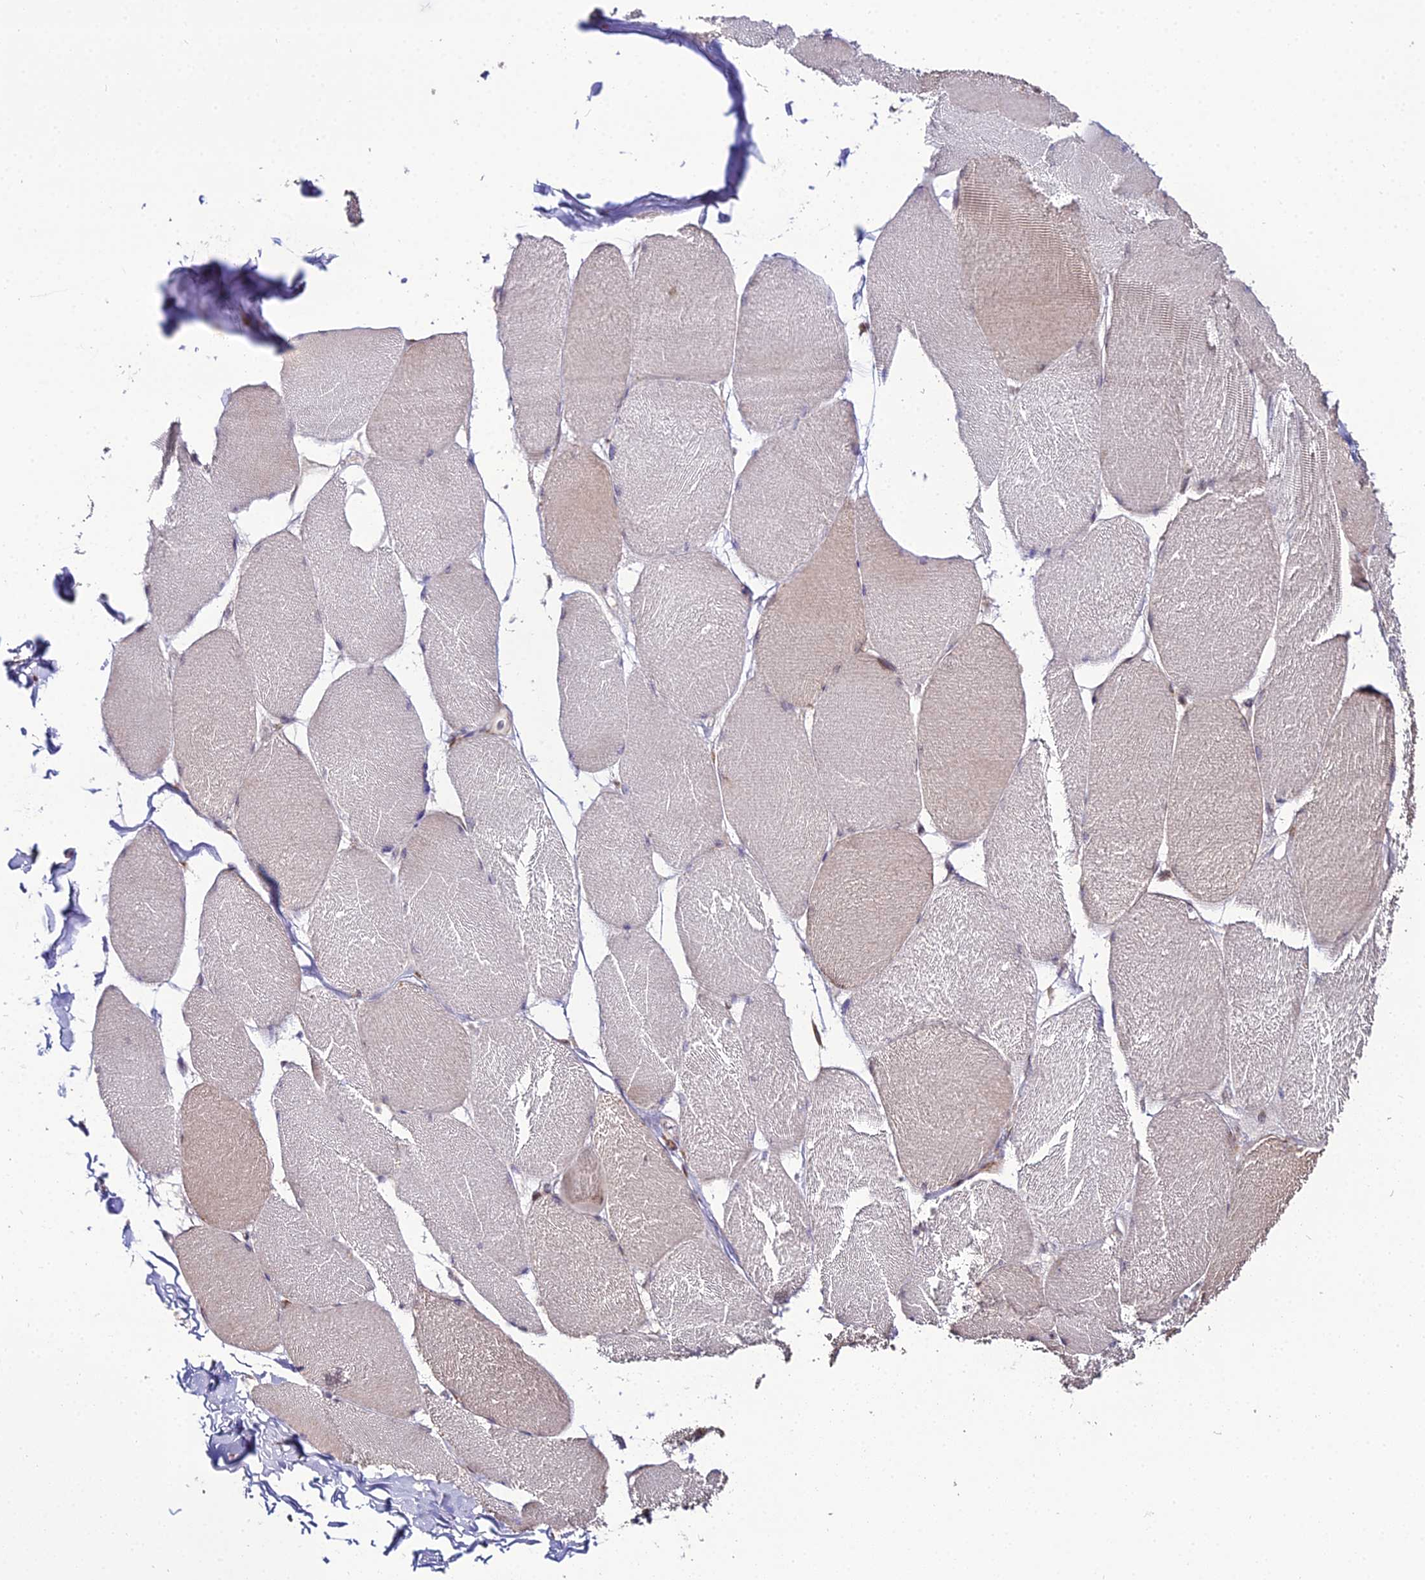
{"staining": {"intensity": "weak", "quantity": "25%-75%", "location": "cytoplasmic/membranous"}, "tissue": "skeletal muscle", "cell_type": "Myocytes", "image_type": "normal", "snomed": [{"axis": "morphology", "description": "Normal tissue, NOS"}, {"axis": "topography", "description": "Skin"}, {"axis": "topography", "description": "Skeletal muscle"}], "caption": "Immunohistochemistry (DAB (3,3'-diaminobenzidine)) staining of benign human skeletal muscle shows weak cytoplasmic/membranous protein expression in approximately 25%-75% of myocytes.", "gene": "TROAP", "patient": {"sex": "male", "age": 83}}